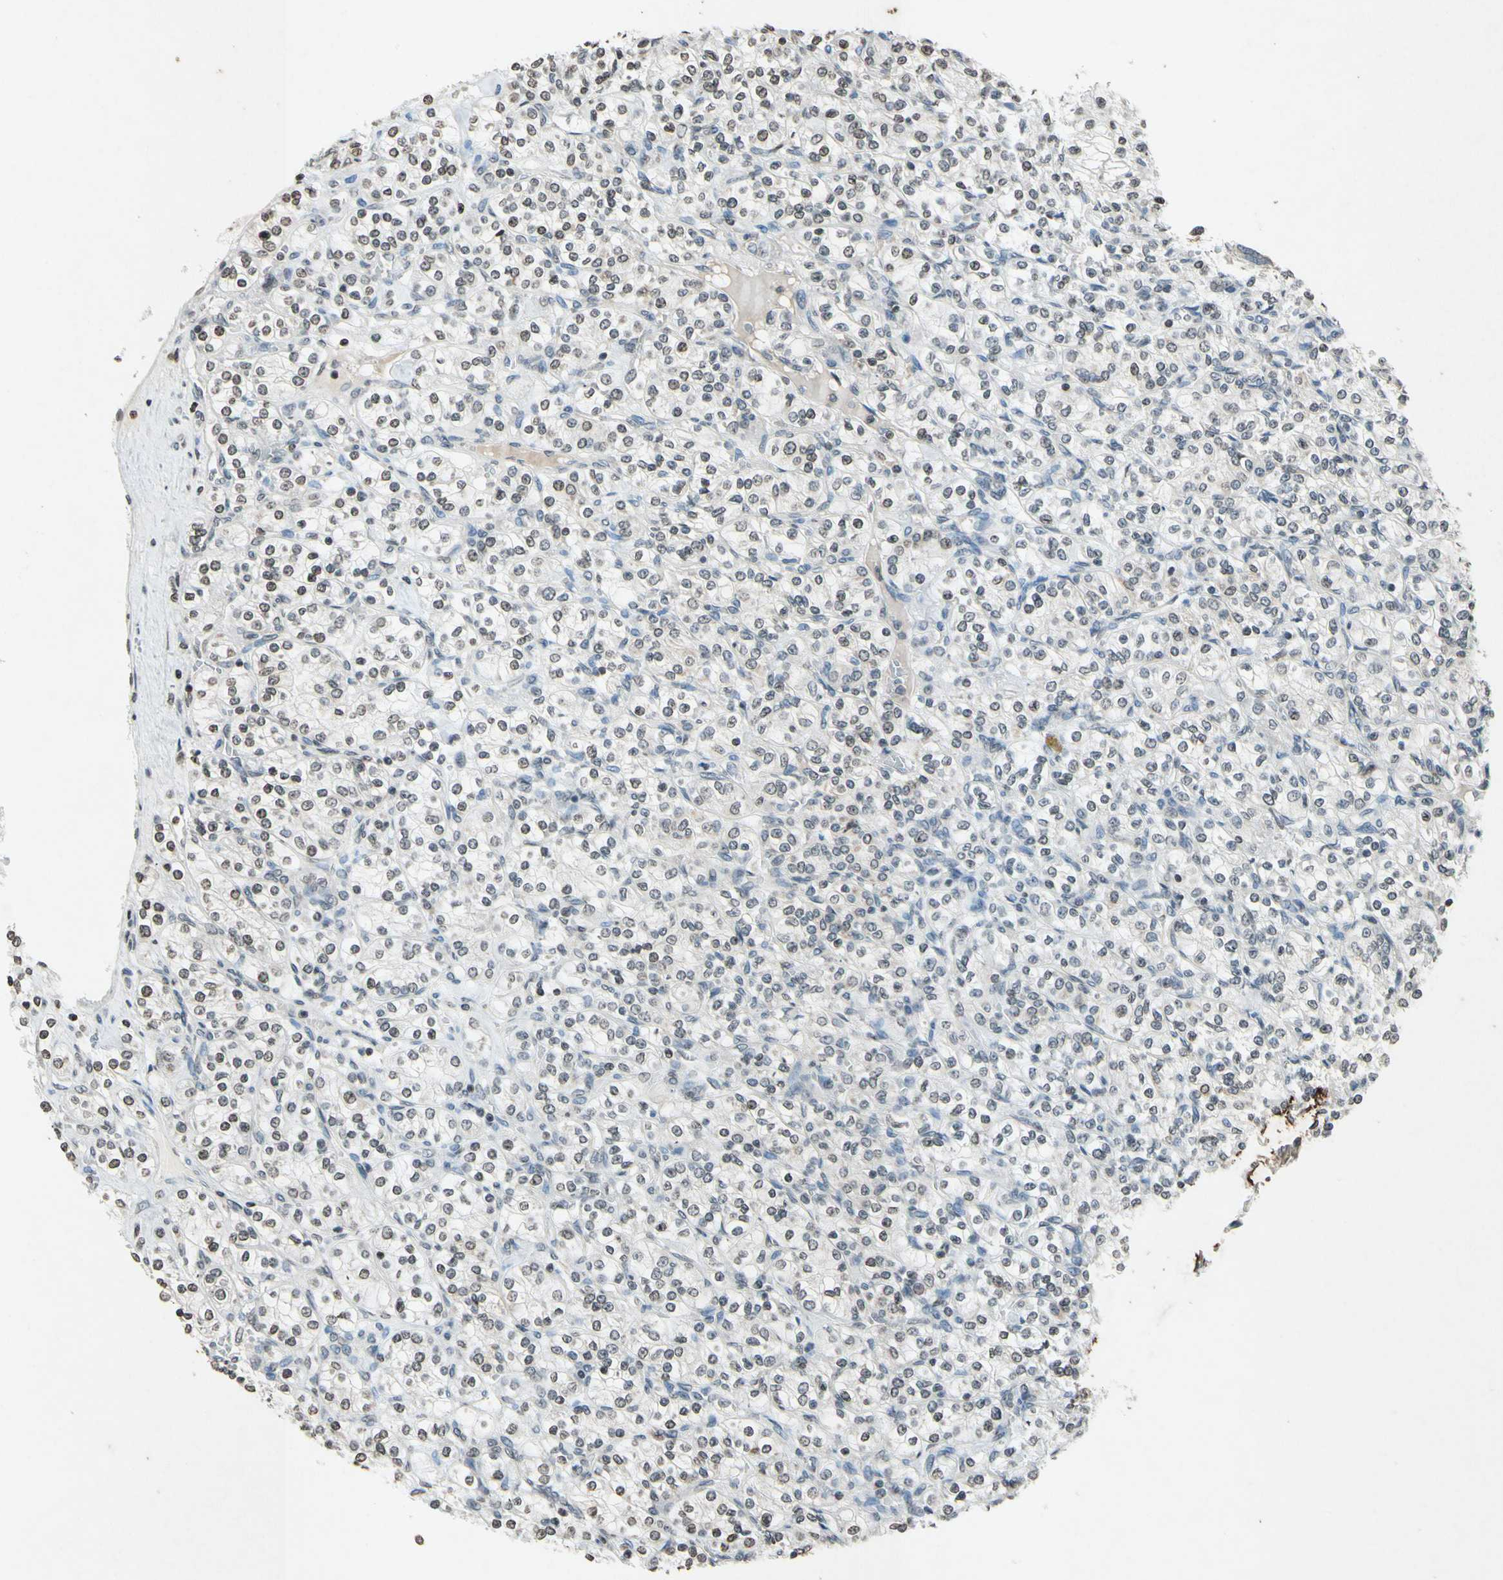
{"staining": {"intensity": "weak", "quantity": "25%-75%", "location": "cytoplasmic/membranous"}, "tissue": "renal cancer", "cell_type": "Tumor cells", "image_type": "cancer", "snomed": [{"axis": "morphology", "description": "Adenocarcinoma, NOS"}, {"axis": "topography", "description": "Kidney"}], "caption": "This micrograph reveals immunohistochemistry (IHC) staining of renal cancer, with low weak cytoplasmic/membranous staining in about 25%-75% of tumor cells.", "gene": "CLDN11", "patient": {"sex": "male", "age": 77}}